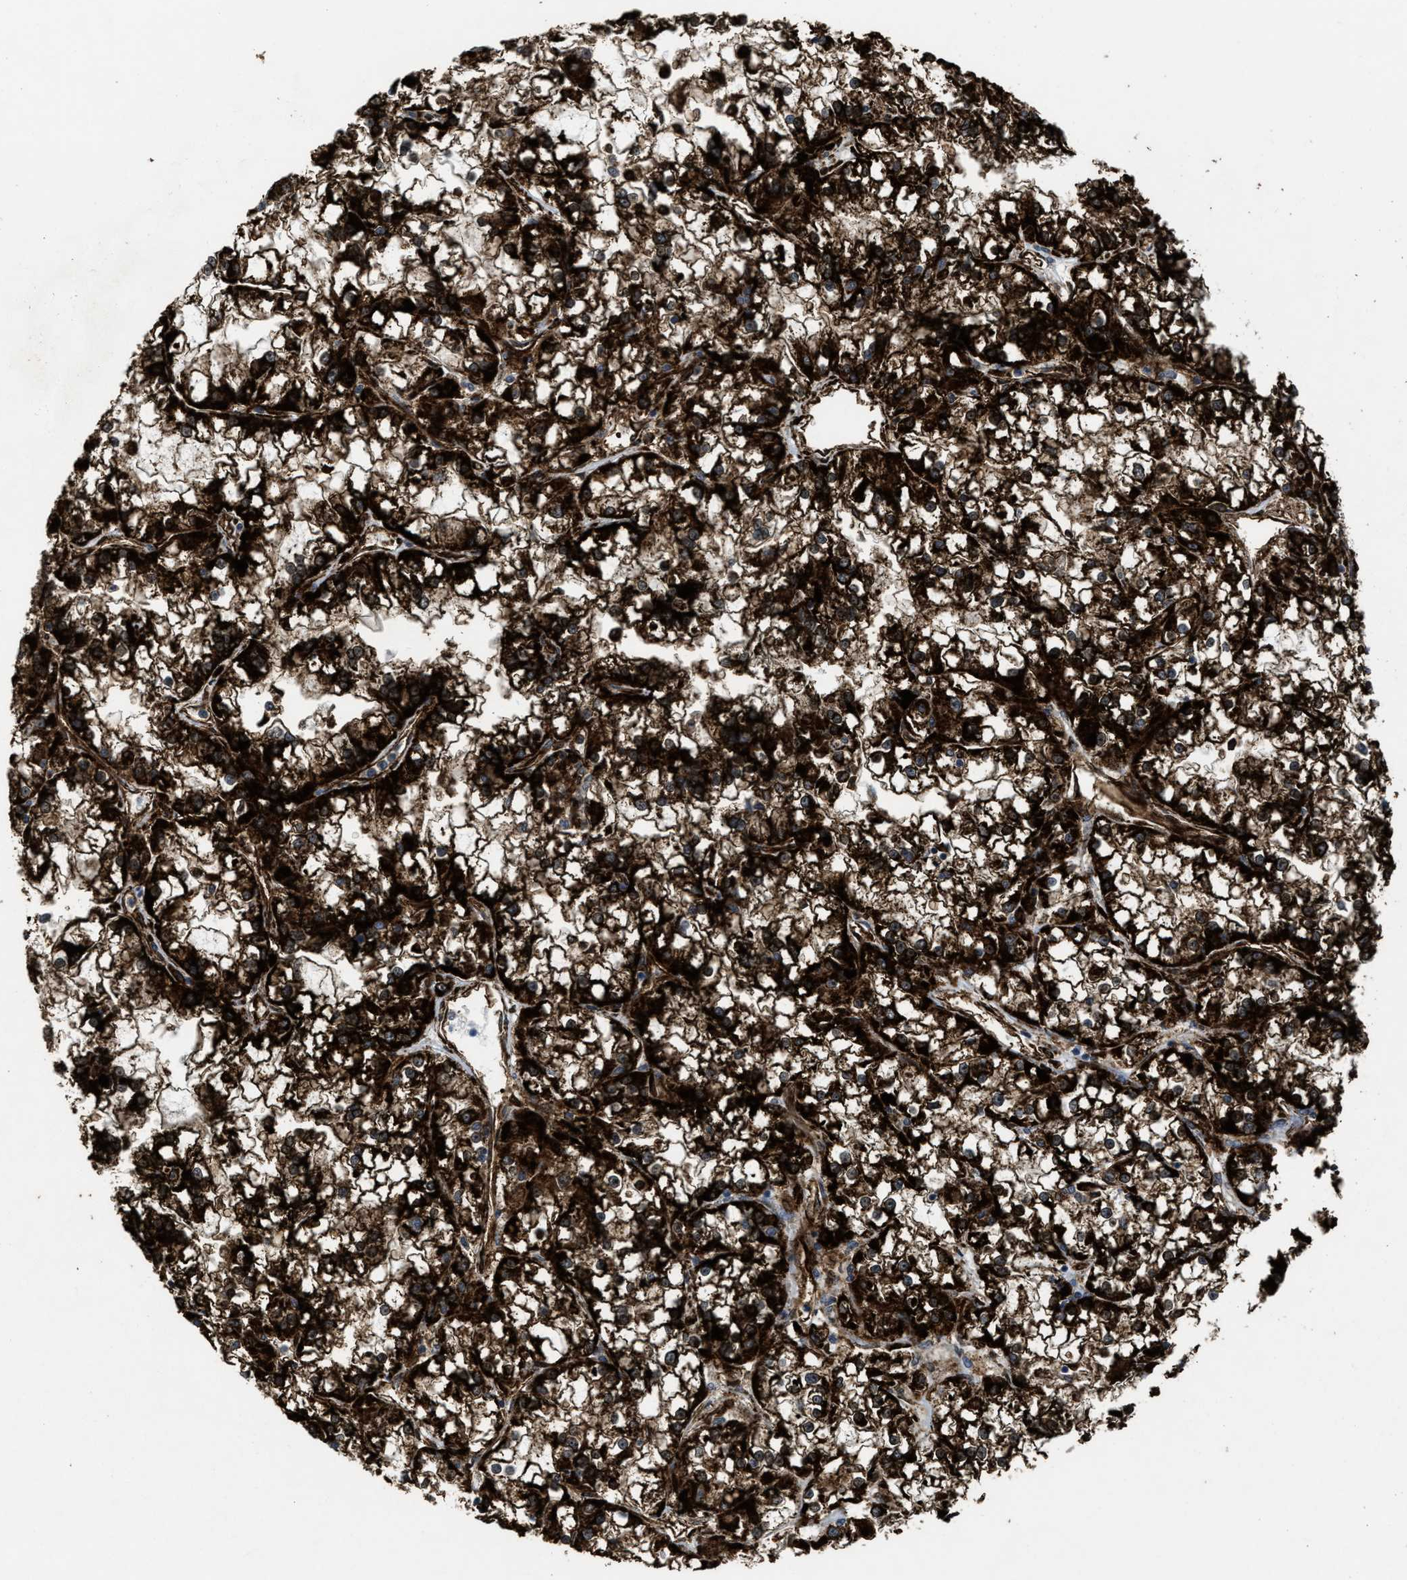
{"staining": {"intensity": "strong", "quantity": ">75%", "location": "cytoplasmic/membranous"}, "tissue": "renal cancer", "cell_type": "Tumor cells", "image_type": "cancer", "snomed": [{"axis": "morphology", "description": "Adenocarcinoma, NOS"}, {"axis": "topography", "description": "Kidney"}], "caption": "IHC staining of adenocarcinoma (renal), which demonstrates high levels of strong cytoplasmic/membranous staining in approximately >75% of tumor cells indicating strong cytoplasmic/membranous protein staining. The staining was performed using DAB (3,3'-diaminobenzidine) (brown) for protein detection and nuclei were counterstained in hematoxylin (blue).", "gene": "ZNF250", "patient": {"sex": "female", "age": 52}}